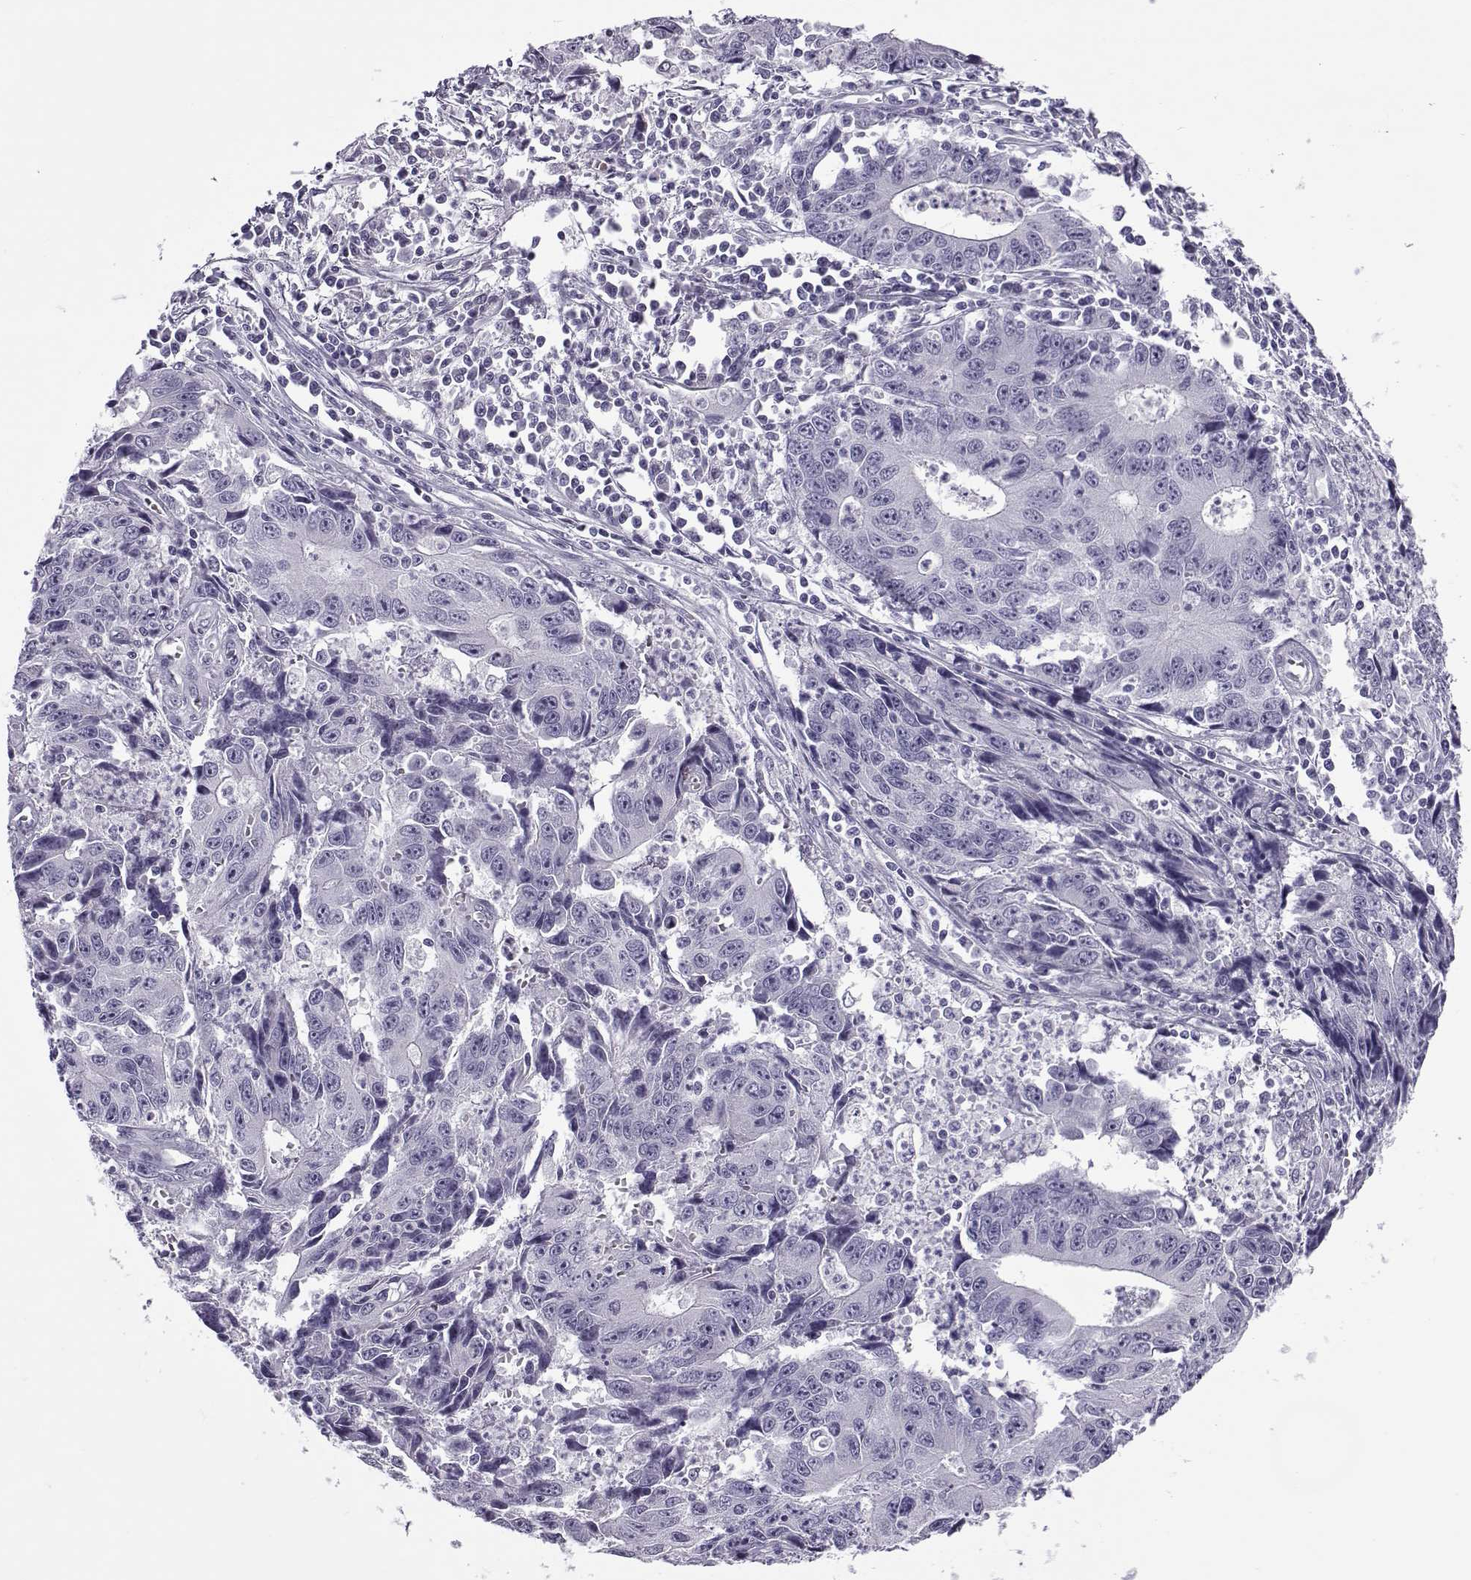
{"staining": {"intensity": "negative", "quantity": "none", "location": "none"}, "tissue": "liver cancer", "cell_type": "Tumor cells", "image_type": "cancer", "snomed": [{"axis": "morphology", "description": "Cholangiocarcinoma"}, {"axis": "topography", "description": "Liver"}], "caption": "This is a image of IHC staining of cholangiocarcinoma (liver), which shows no staining in tumor cells. Brightfield microscopy of immunohistochemistry (IHC) stained with DAB (3,3'-diaminobenzidine) (brown) and hematoxylin (blue), captured at high magnification.", "gene": "OIP5", "patient": {"sex": "male", "age": 65}}